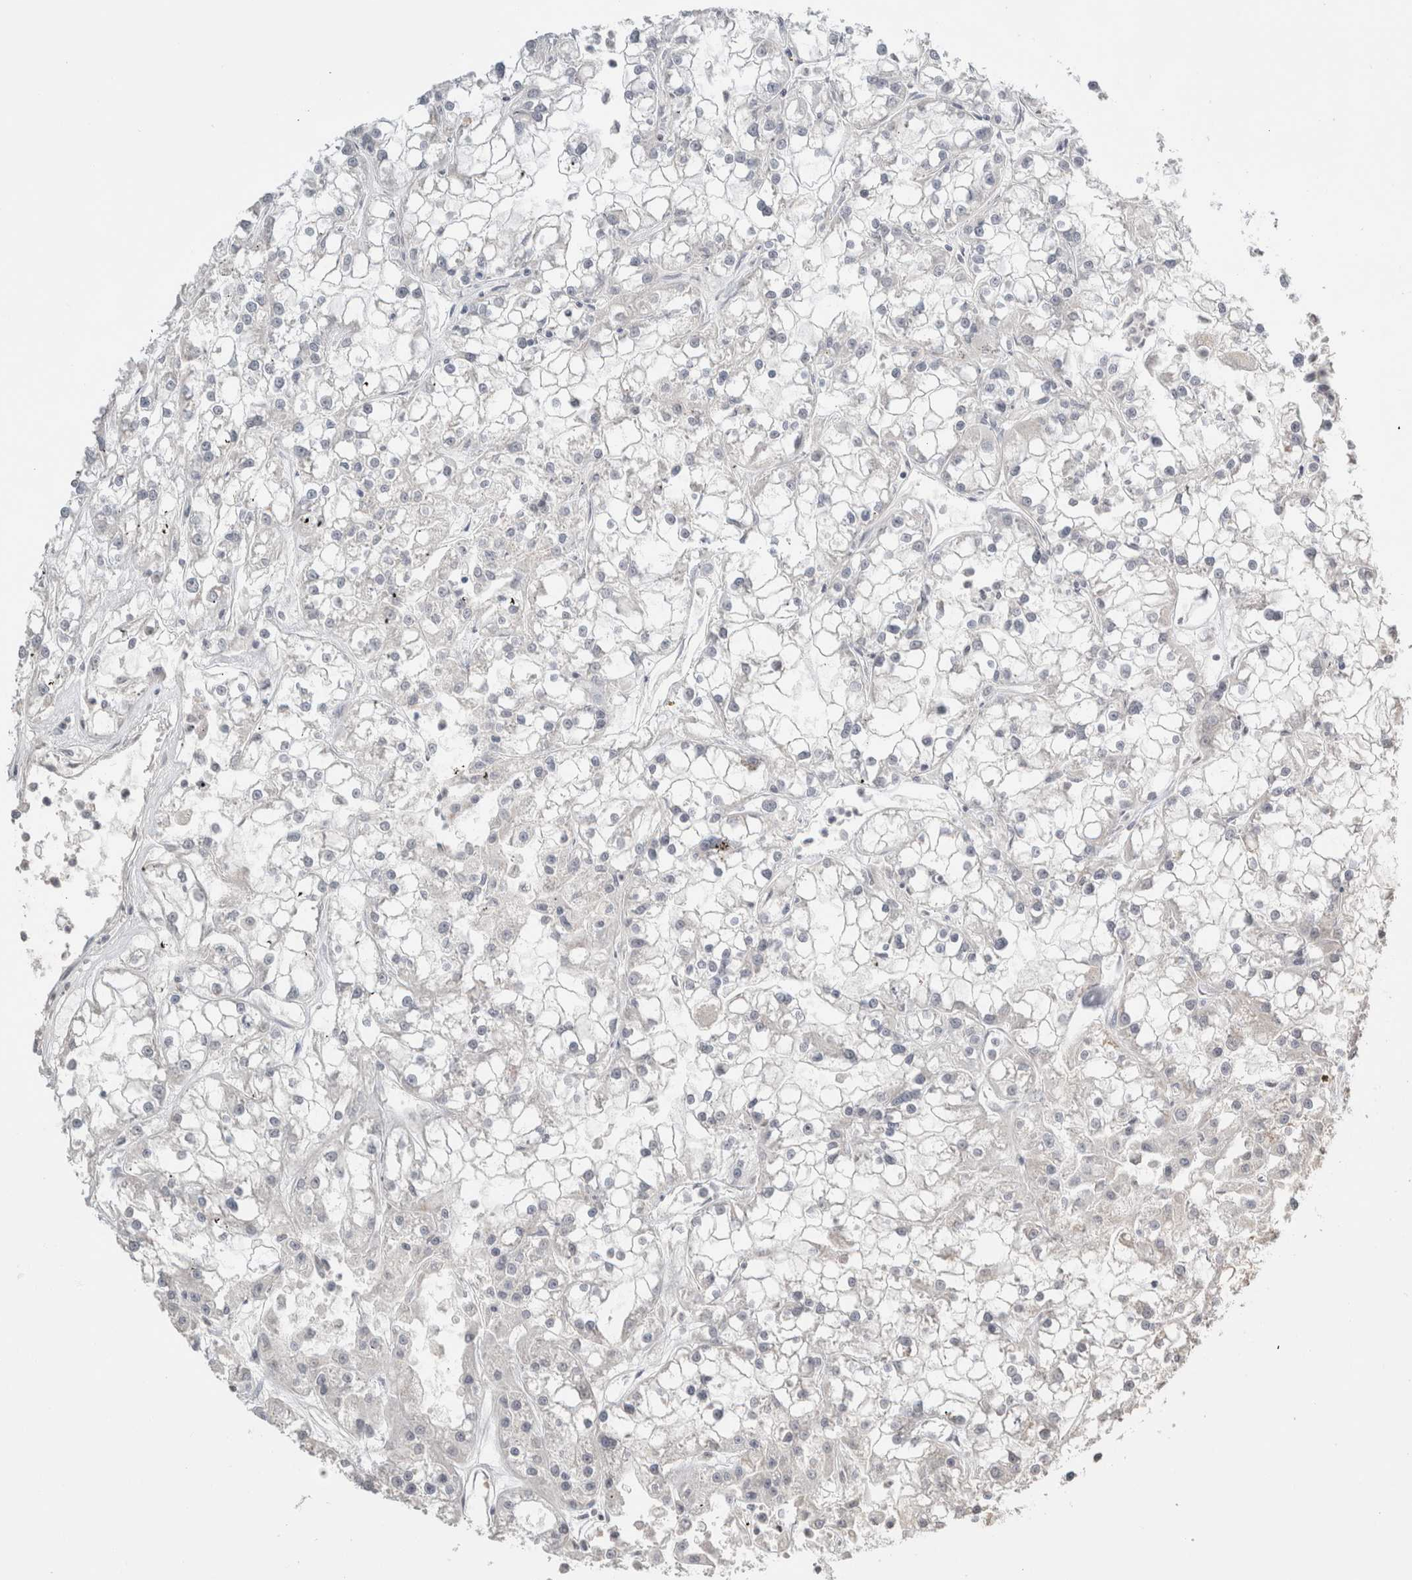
{"staining": {"intensity": "moderate", "quantity": "<25%", "location": "cytoplasmic/membranous"}, "tissue": "renal cancer", "cell_type": "Tumor cells", "image_type": "cancer", "snomed": [{"axis": "morphology", "description": "Adenocarcinoma, NOS"}, {"axis": "topography", "description": "Kidney"}], "caption": "An immunohistochemistry histopathology image of tumor tissue is shown. Protein staining in brown shows moderate cytoplasmic/membranous positivity in renal cancer within tumor cells.", "gene": "CRAT", "patient": {"sex": "female", "age": 52}}